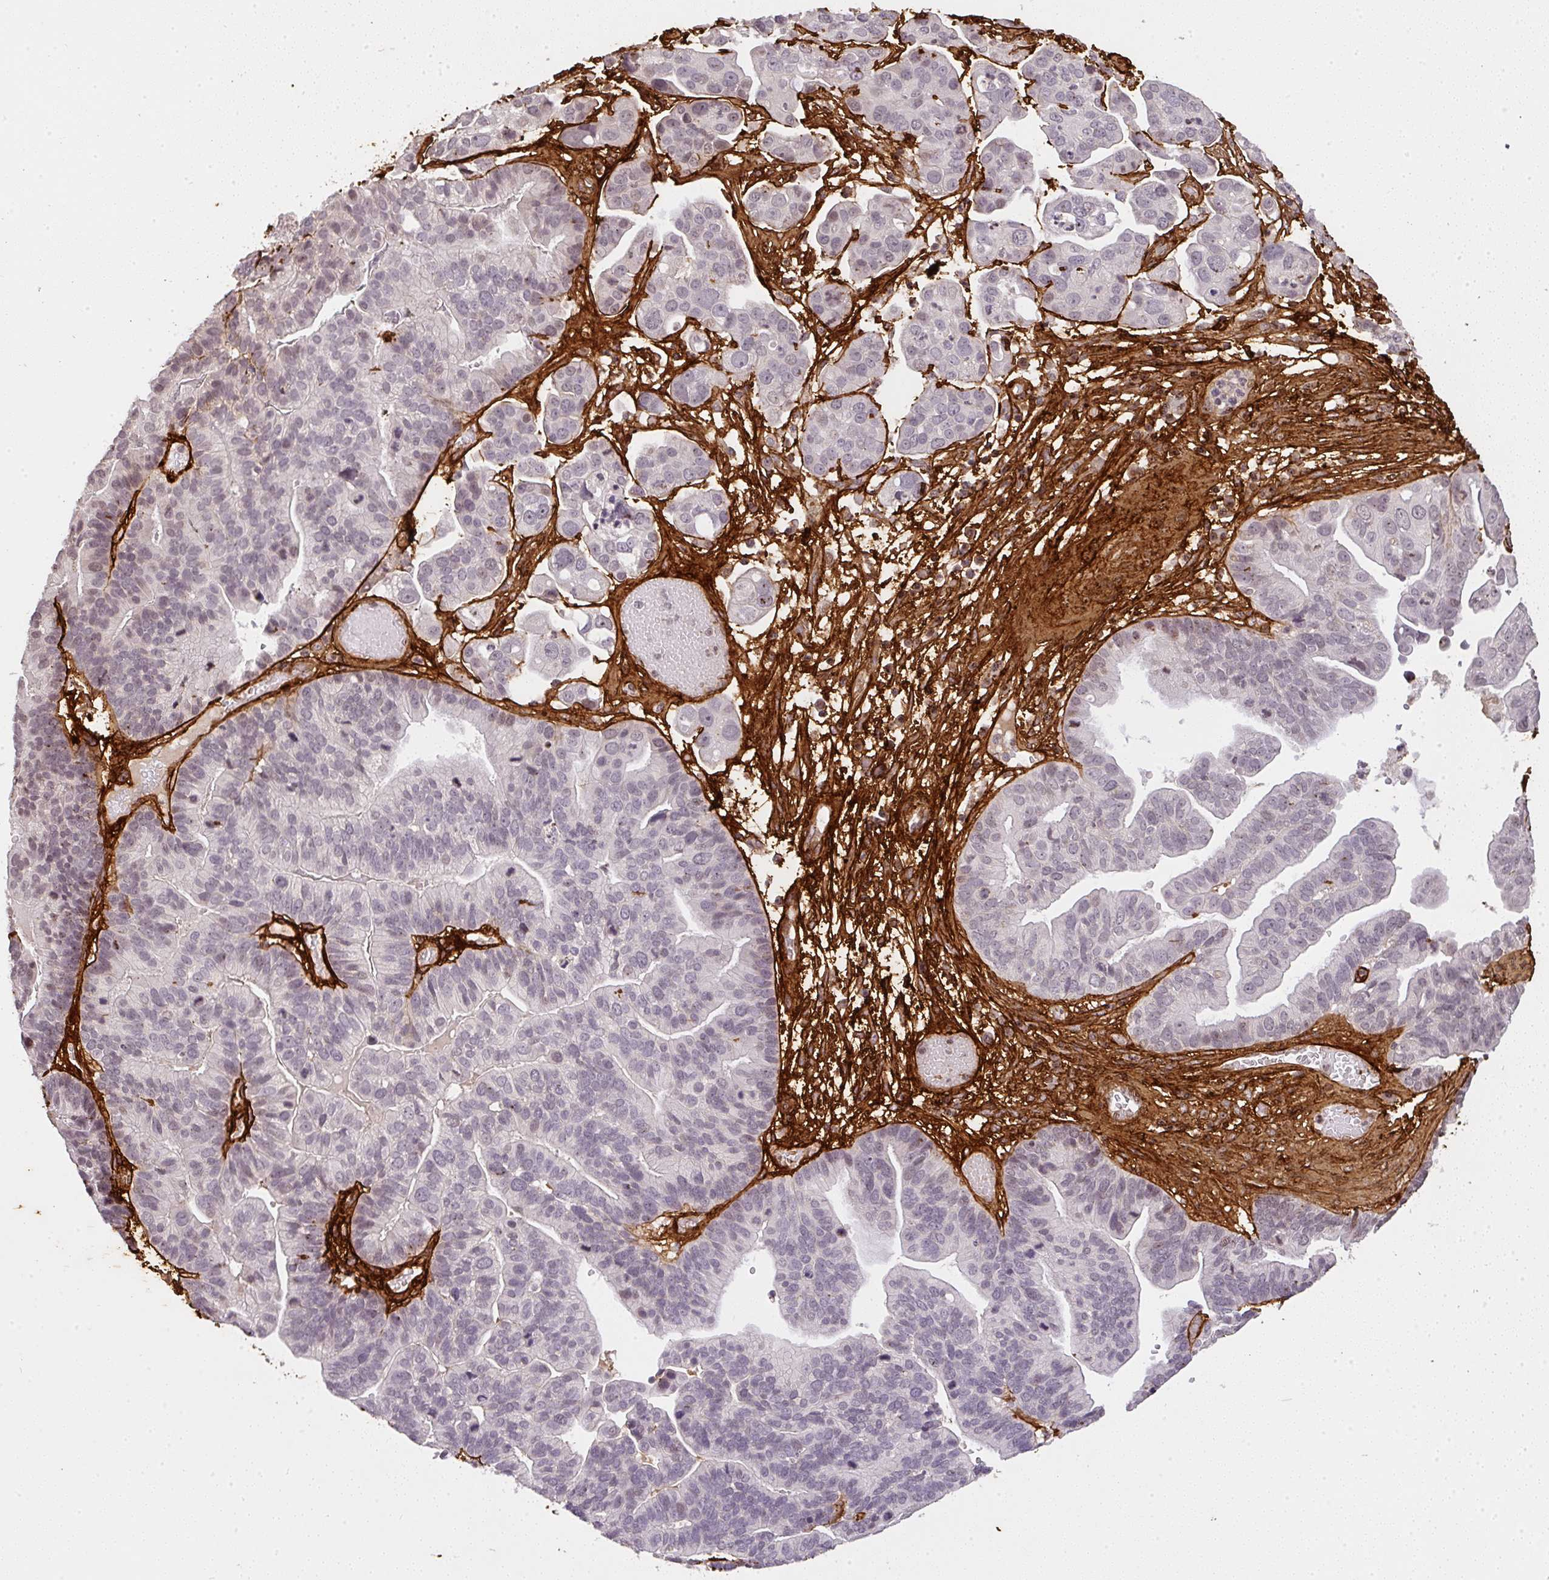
{"staining": {"intensity": "negative", "quantity": "none", "location": "none"}, "tissue": "ovarian cancer", "cell_type": "Tumor cells", "image_type": "cancer", "snomed": [{"axis": "morphology", "description": "Cystadenocarcinoma, serous, NOS"}, {"axis": "topography", "description": "Ovary"}], "caption": "Immunohistochemical staining of human serous cystadenocarcinoma (ovarian) displays no significant positivity in tumor cells.", "gene": "COL3A1", "patient": {"sex": "female", "age": 56}}